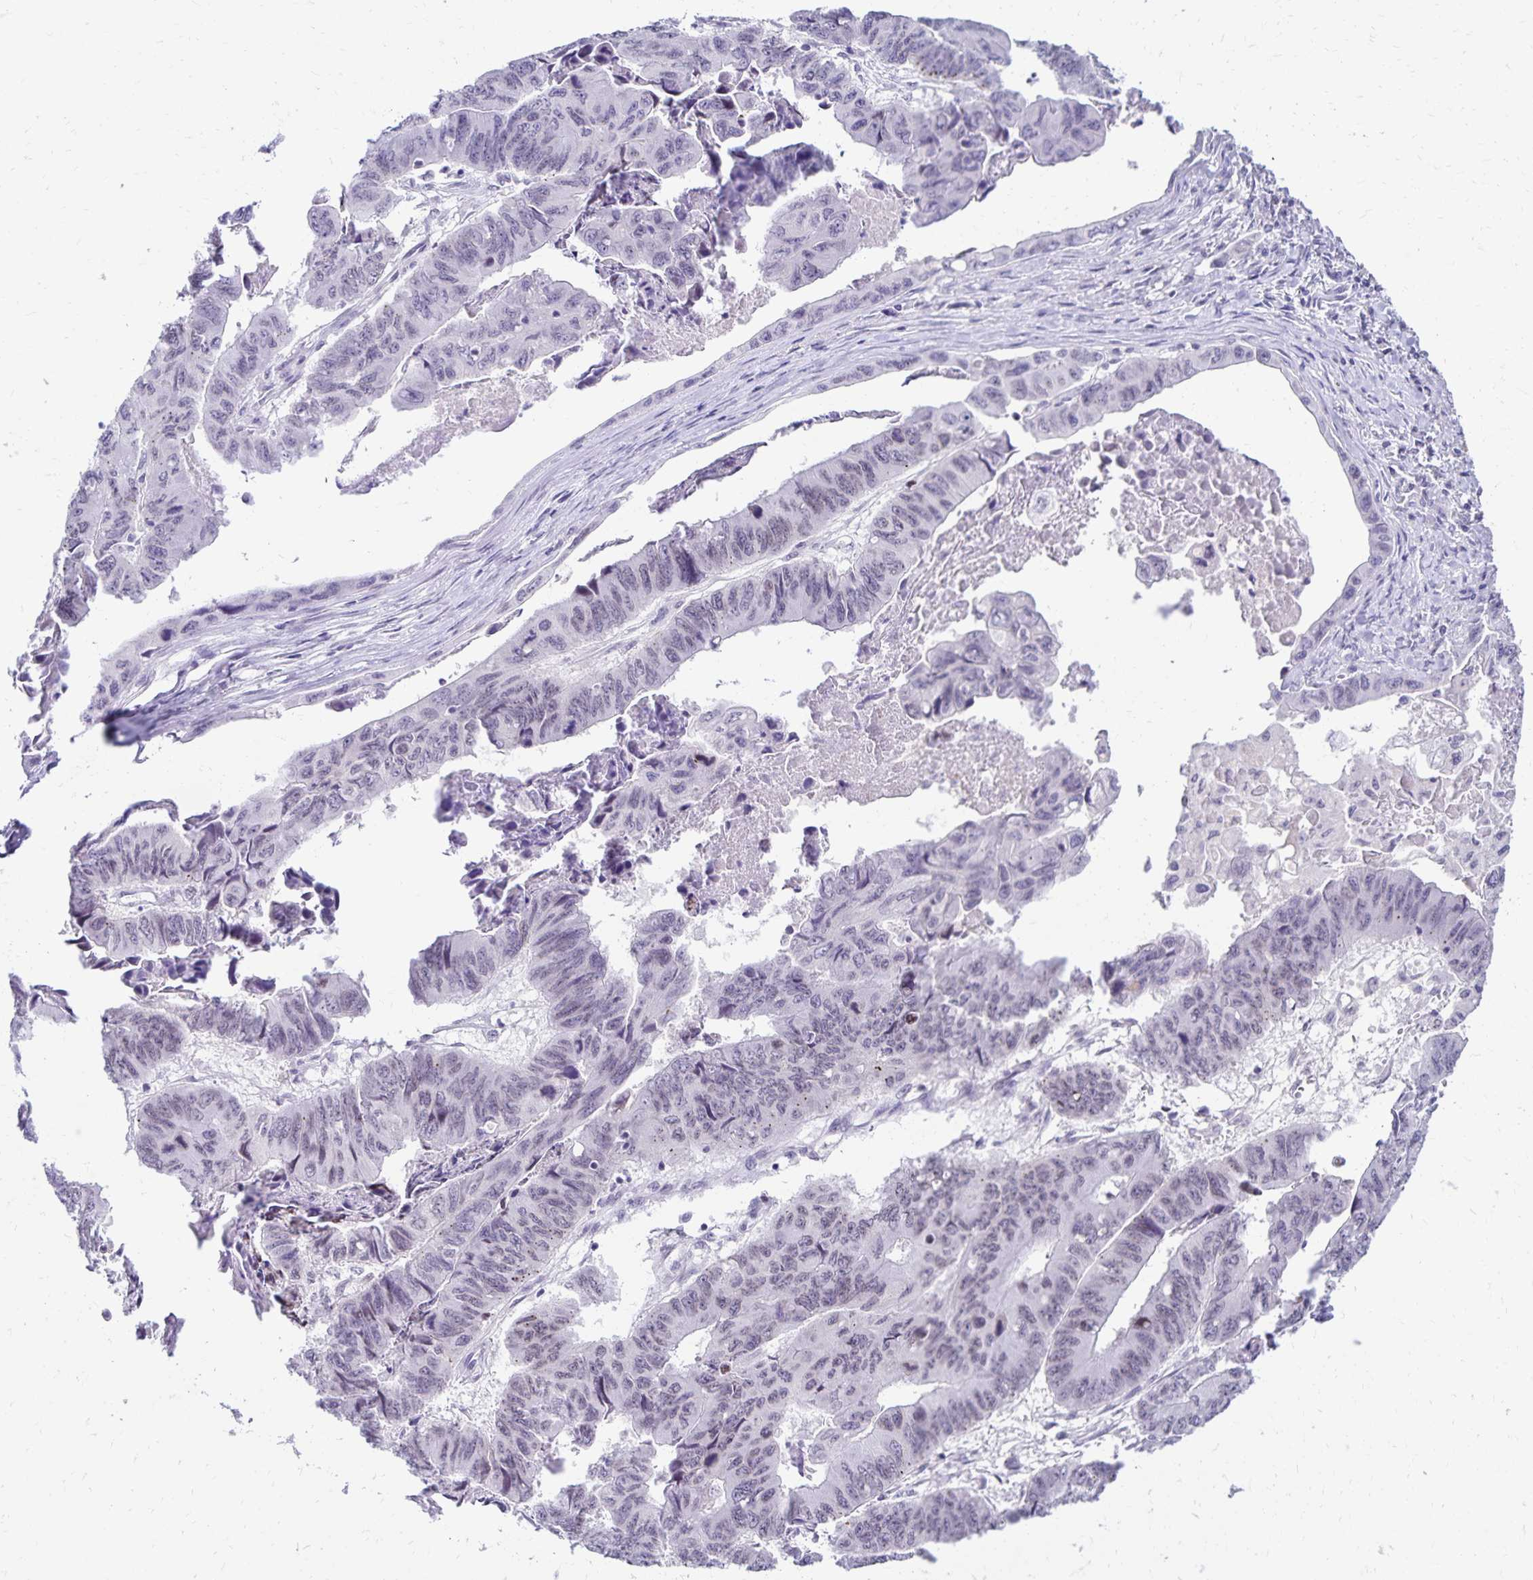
{"staining": {"intensity": "negative", "quantity": "none", "location": "none"}, "tissue": "stomach cancer", "cell_type": "Tumor cells", "image_type": "cancer", "snomed": [{"axis": "morphology", "description": "Adenocarcinoma, NOS"}, {"axis": "topography", "description": "Stomach, lower"}], "caption": "High magnification brightfield microscopy of stomach cancer stained with DAB (brown) and counterstained with hematoxylin (blue): tumor cells show no significant positivity.", "gene": "FAM166C", "patient": {"sex": "male", "age": 77}}